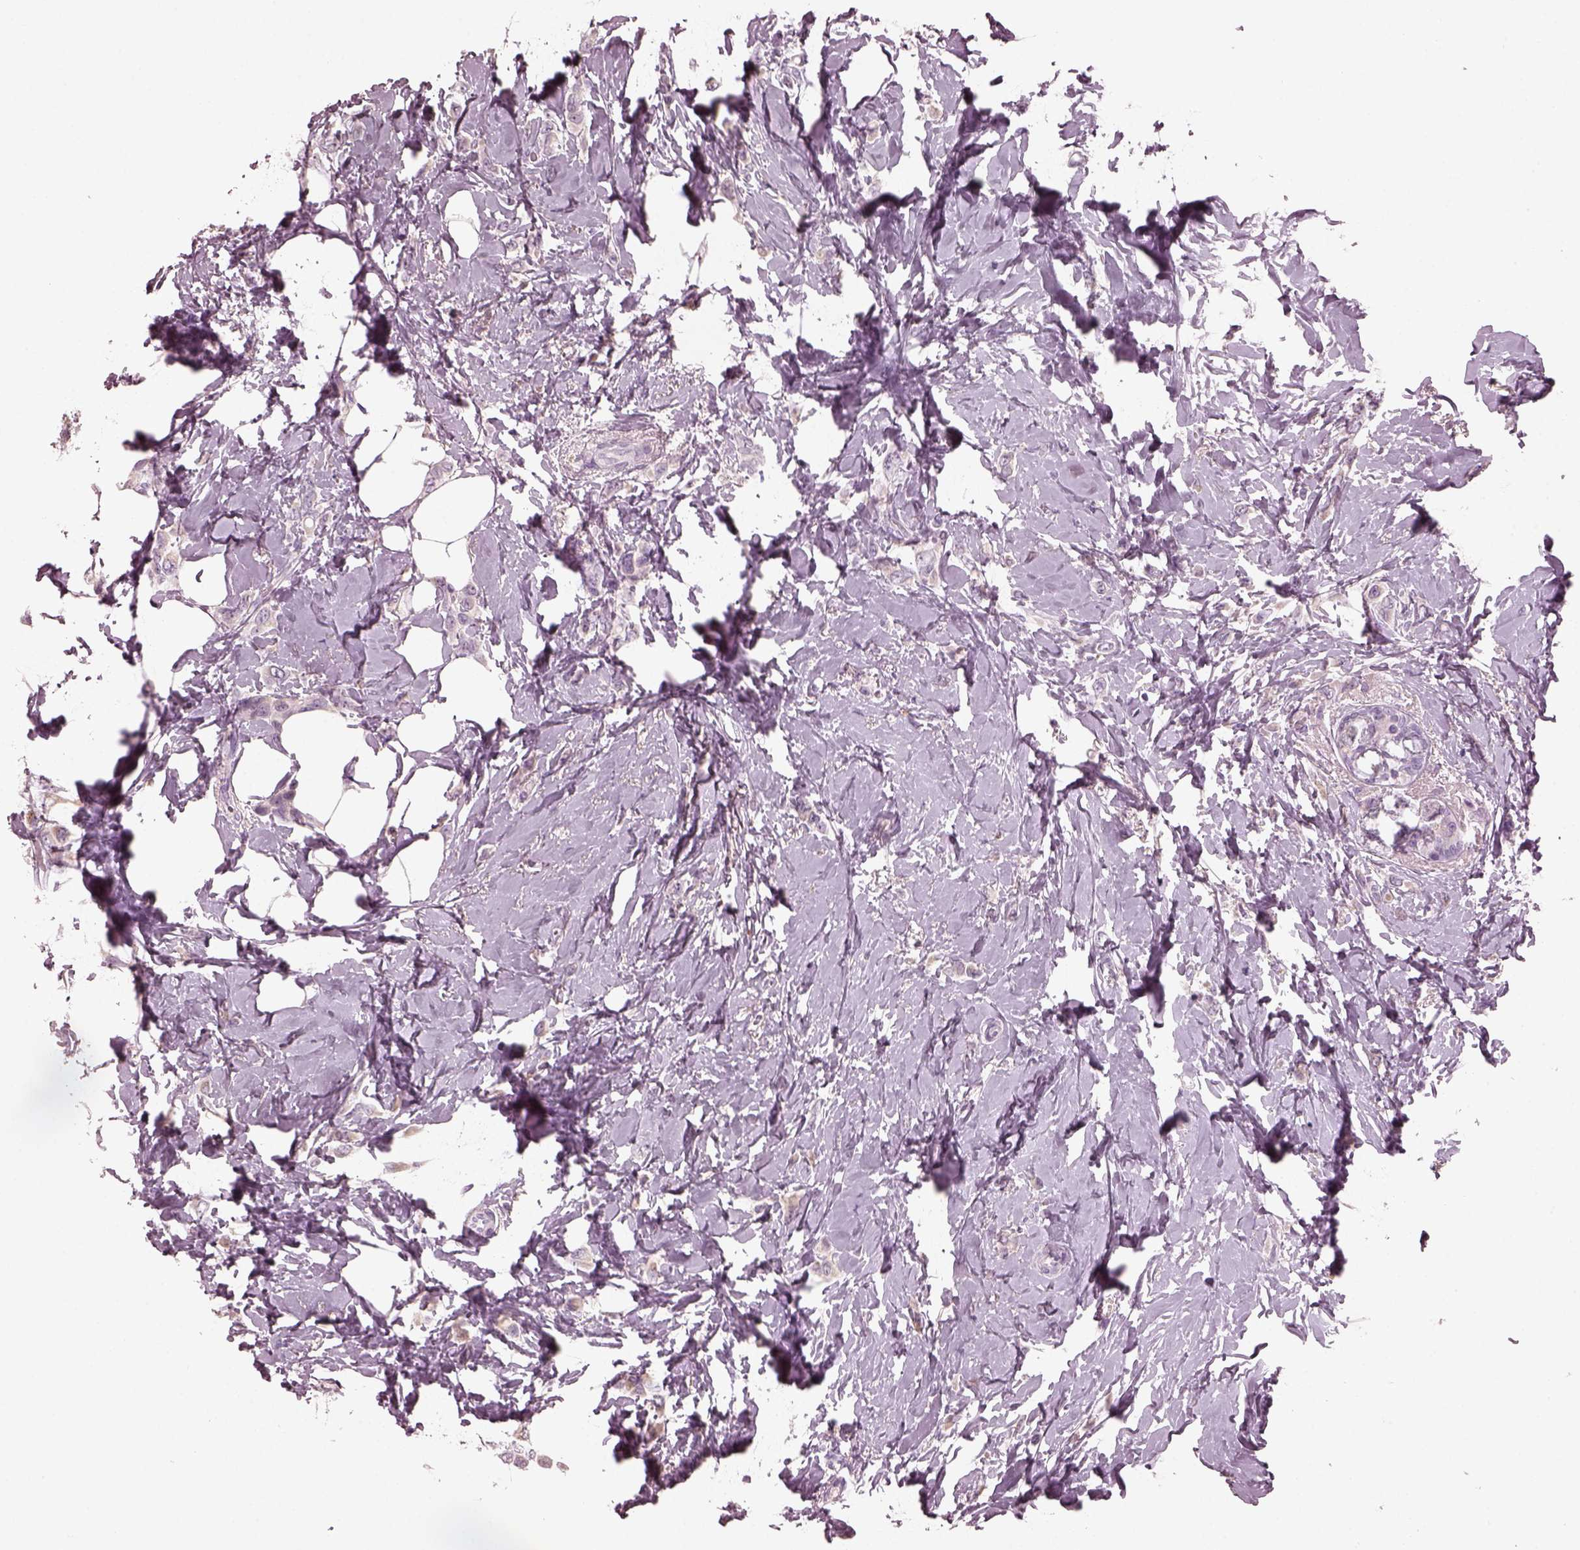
{"staining": {"intensity": "negative", "quantity": "none", "location": "none"}, "tissue": "breast cancer", "cell_type": "Tumor cells", "image_type": "cancer", "snomed": [{"axis": "morphology", "description": "Lobular carcinoma"}, {"axis": "topography", "description": "Breast"}], "caption": "Human breast lobular carcinoma stained for a protein using IHC reveals no positivity in tumor cells.", "gene": "SLAMF8", "patient": {"sex": "female", "age": 66}}